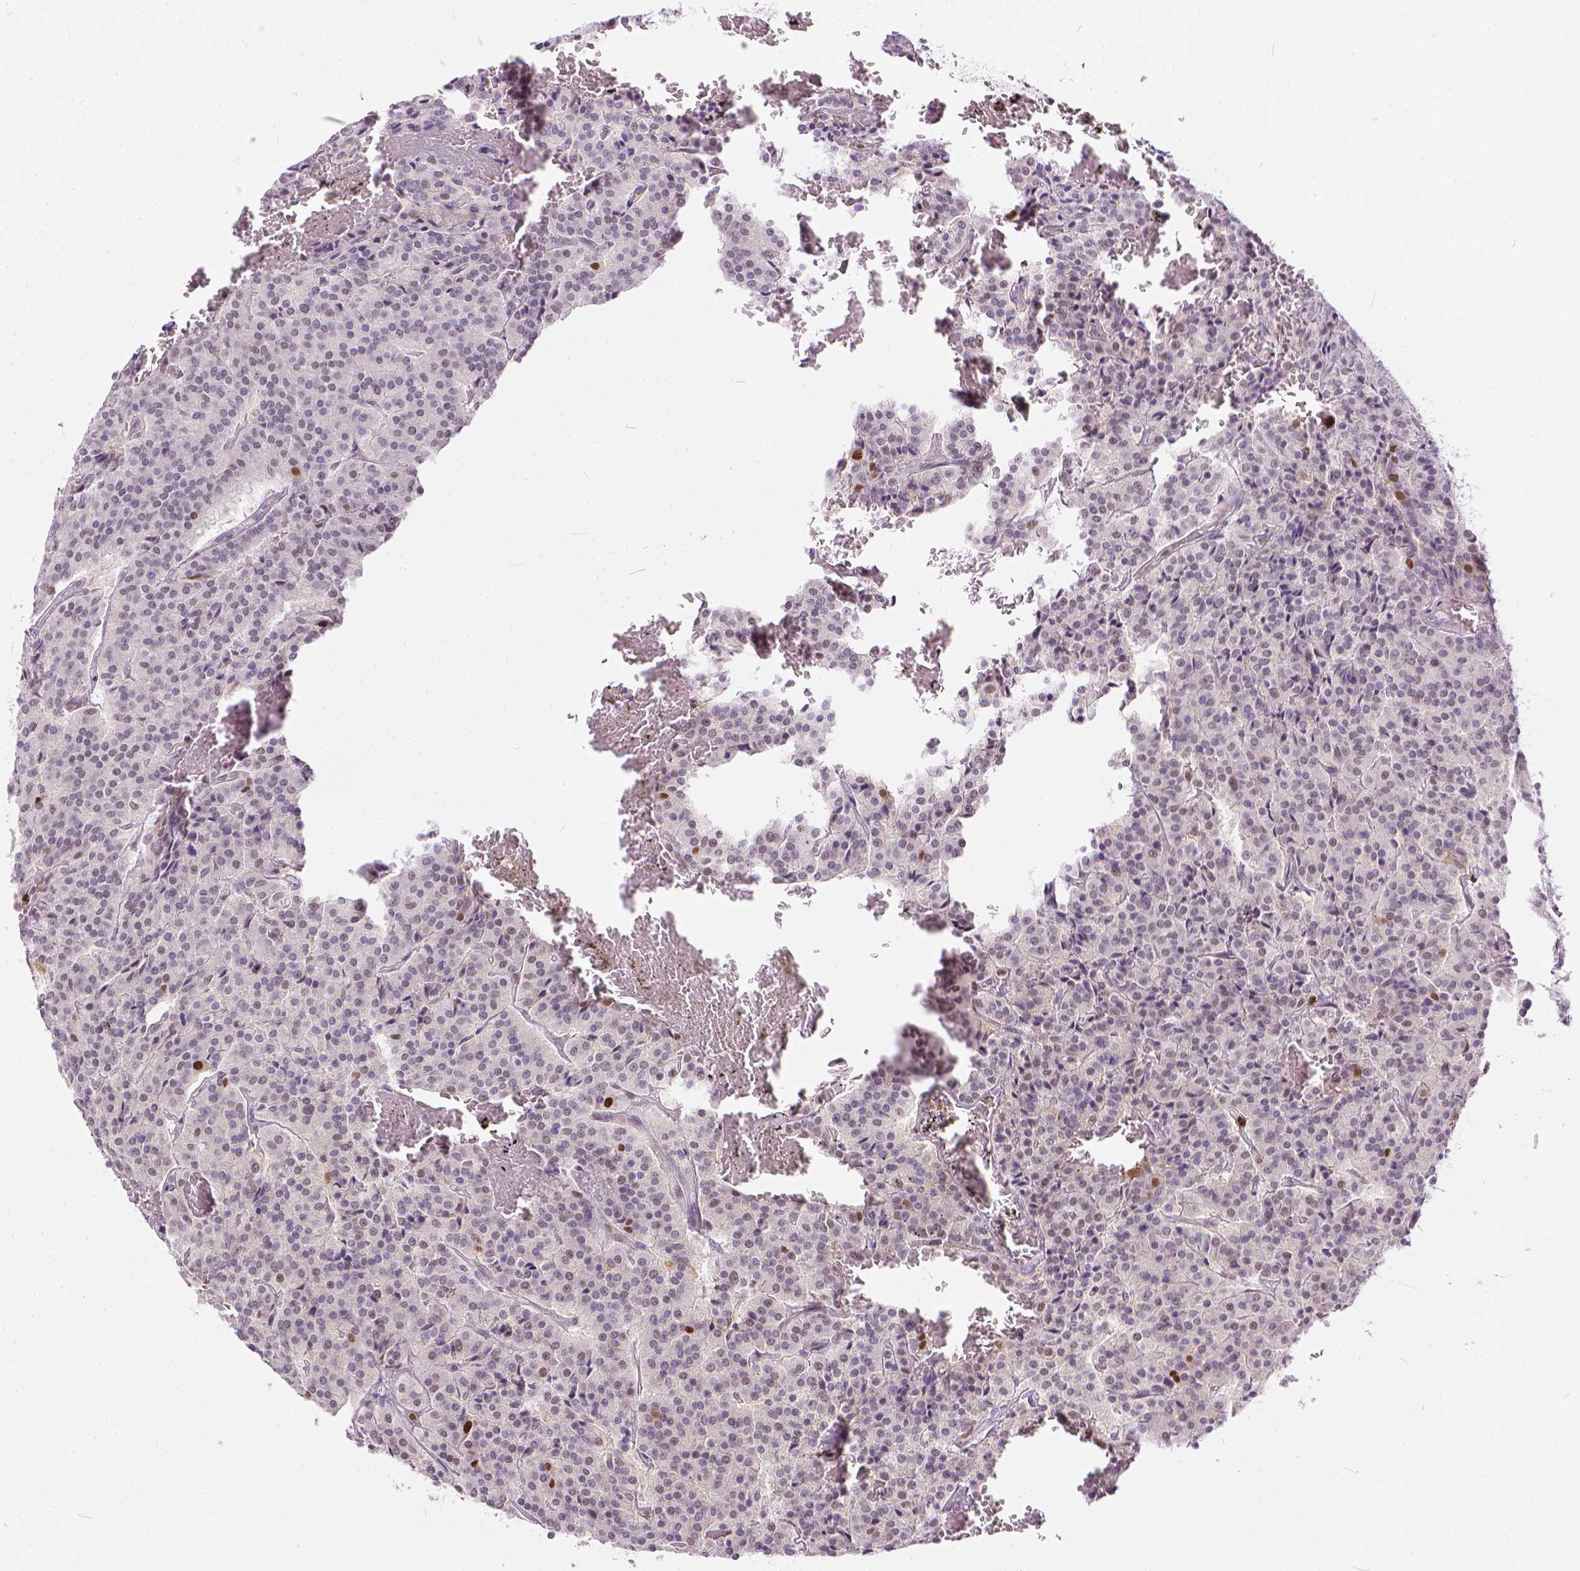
{"staining": {"intensity": "weak", "quantity": "<25%", "location": "nuclear"}, "tissue": "carcinoid", "cell_type": "Tumor cells", "image_type": "cancer", "snomed": [{"axis": "morphology", "description": "Carcinoid, malignant, NOS"}, {"axis": "topography", "description": "Lung"}], "caption": "The histopathology image demonstrates no staining of tumor cells in carcinoid. (DAB (3,3'-diaminobenzidine) IHC, high magnification).", "gene": "ERCC1", "patient": {"sex": "male", "age": 70}}